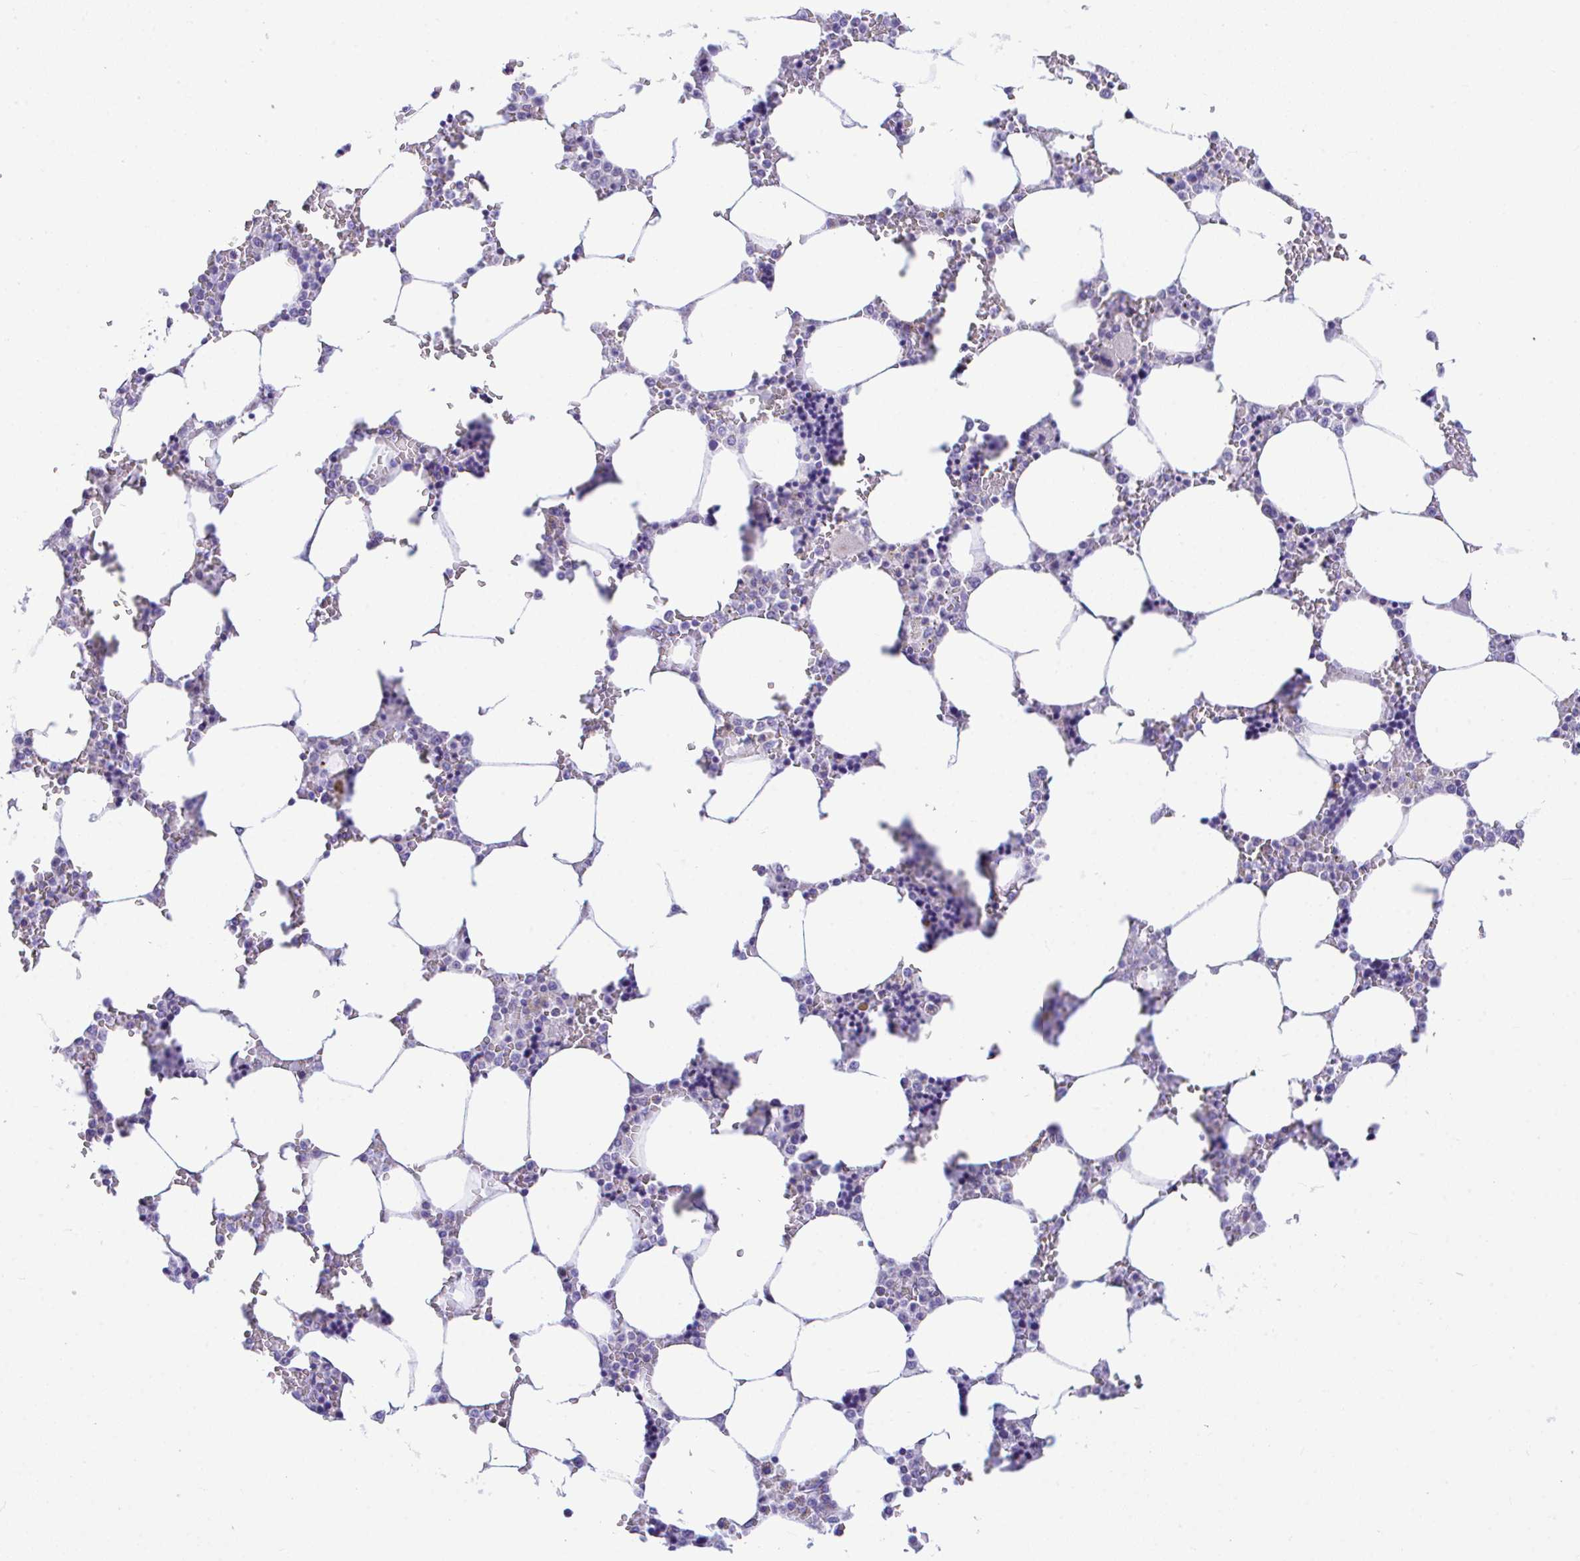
{"staining": {"intensity": "negative", "quantity": "none", "location": "none"}, "tissue": "bone marrow", "cell_type": "Hematopoietic cells", "image_type": "normal", "snomed": [{"axis": "morphology", "description": "Normal tissue, NOS"}, {"axis": "topography", "description": "Bone marrow"}], "caption": "Human bone marrow stained for a protein using immunohistochemistry reveals no positivity in hematopoietic cells.", "gene": "NLRP8", "patient": {"sex": "male", "age": 64}}